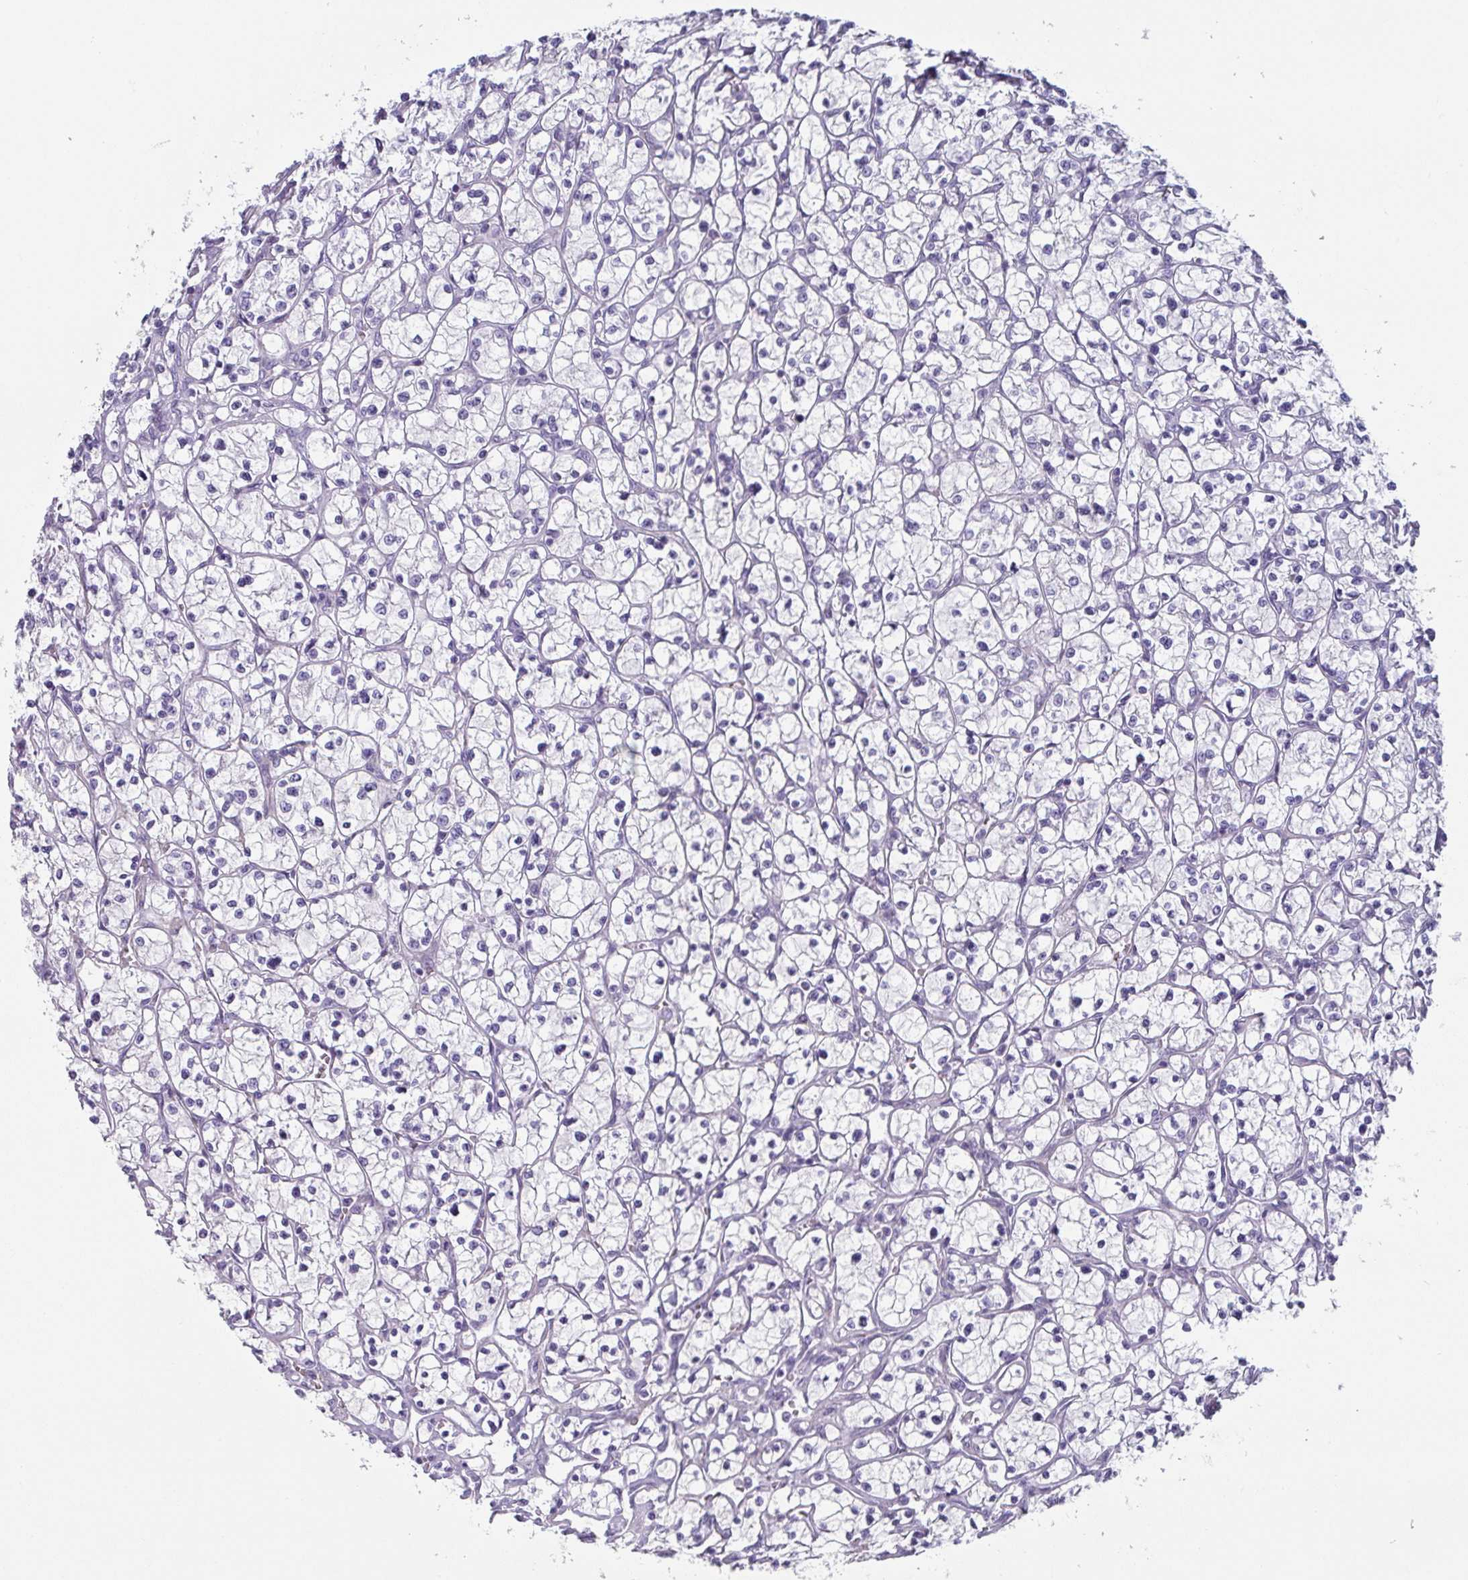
{"staining": {"intensity": "negative", "quantity": "none", "location": "none"}, "tissue": "renal cancer", "cell_type": "Tumor cells", "image_type": "cancer", "snomed": [{"axis": "morphology", "description": "Adenocarcinoma, NOS"}, {"axis": "topography", "description": "Kidney"}], "caption": "The histopathology image demonstrates no significant staining in tumor cells of renal cancer (adenocarcinoma).", "gene": "OR5P3", "patient": {"sex": "female", "age": 64}}